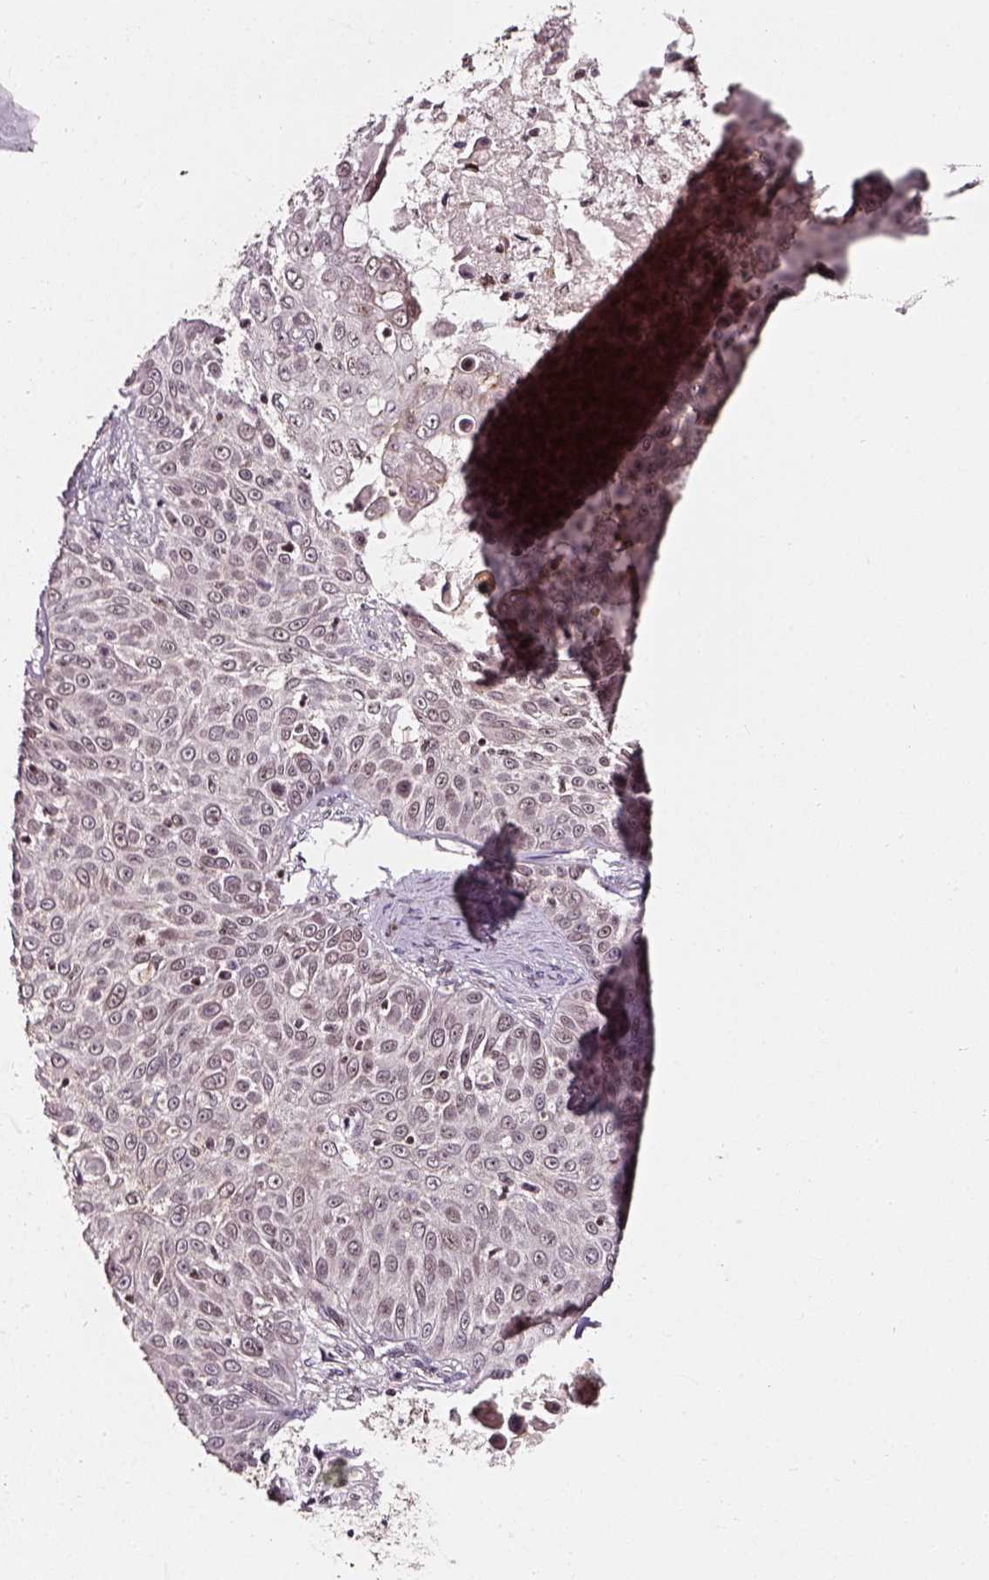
{"staining": {"intensity": "weak", "quantity": ">75%", "location": "nuclear"}, "tissue": "skin cancer", "cell_type": "Tumor cells", "image_type": "cancer", "snomed": [{"axis": "morphology", "description": "Squamous cell carcinoma, NOS"}, {"axis": "topography", "description": "Skin"}], "caption": "Weak nuclear expression is appreciated in about >75% of tumor cells in squamous cell carcinoma (skin). The staining is performed using DAB brown chromogen to label protein expression. The nuclei are counter-stained blue using hematoxylin.", "gene": "NACC1", "patient": {"sex": "male", "age": 82}}